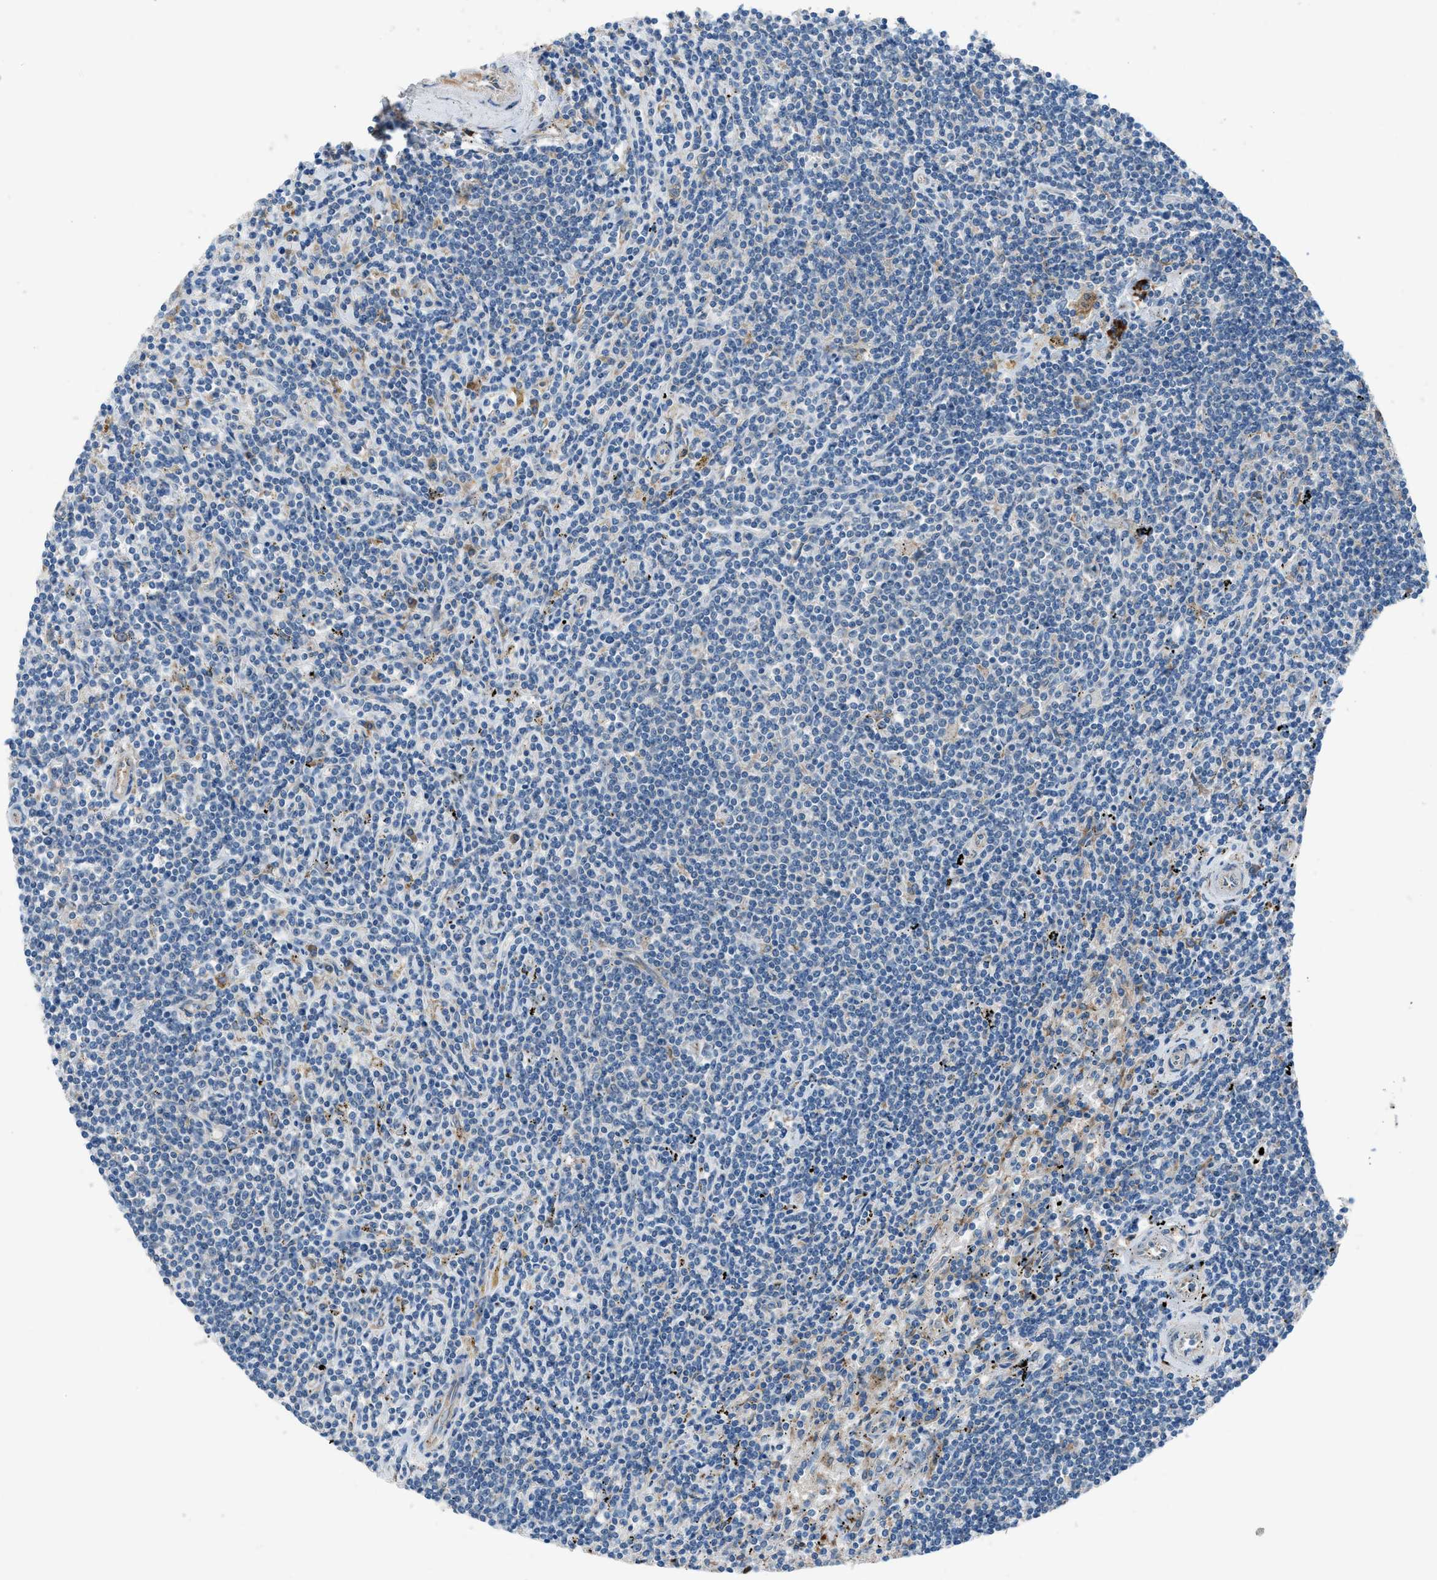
{"staining": {"intensity": "negative", "quantity": "none", "location": "none"}, "tissue": "lymphoma", "cell_type": "Tumor cells", "image_type": "cancer", "snomed": [{"axis": "morphology", "description": "Malignant lymphoma, non-Hodgkin's type, Low grade"}, {"axis": "topography", "description": "Spleen"}], "caption": "Tumor cells are negative for brown protein staining in lymphoma.", "gene": "HEG1", "patient": {"sex": "male", "age": 76}}